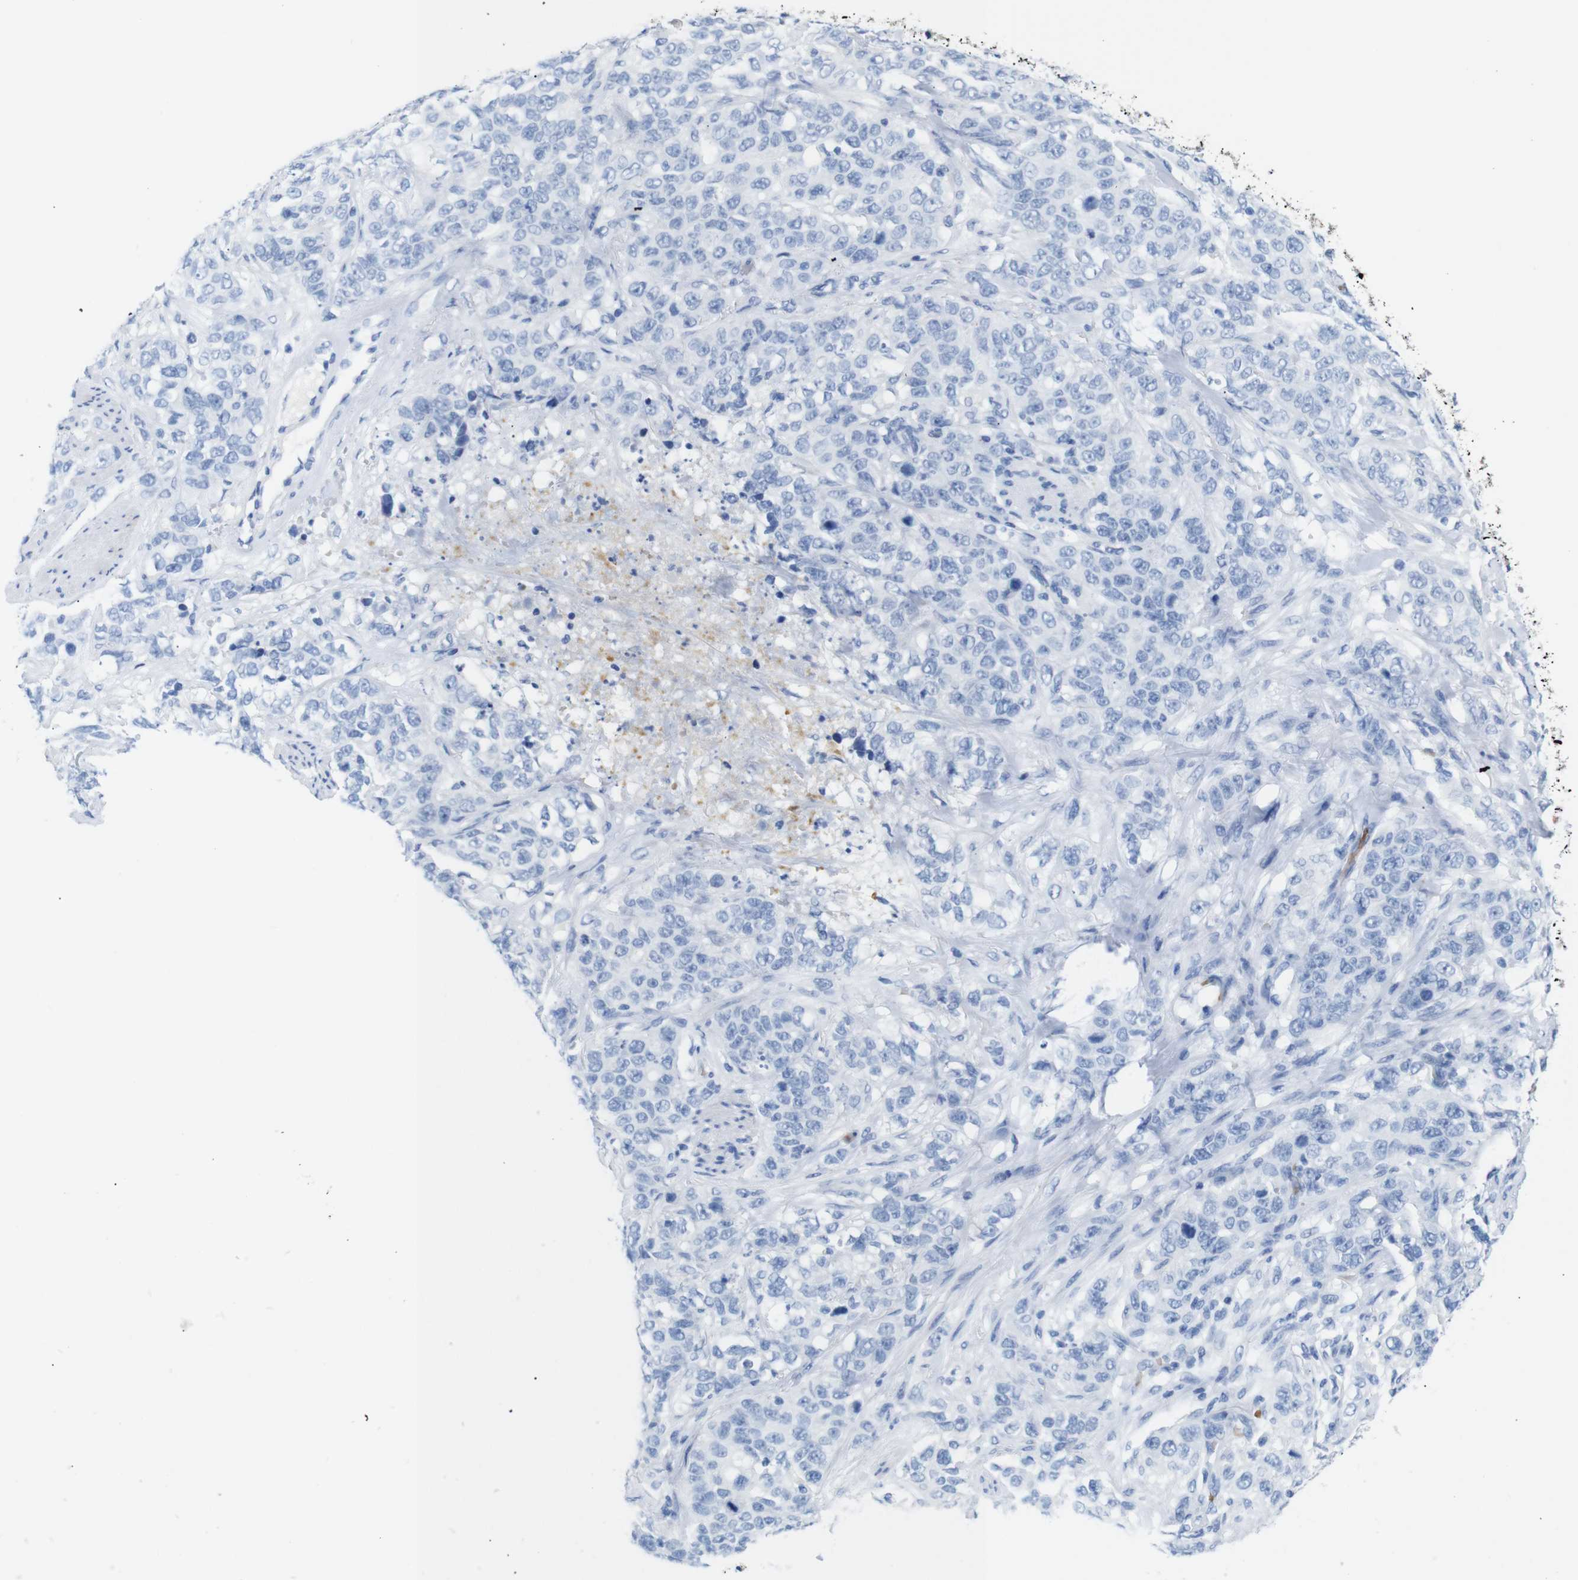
{"staining": {"intensity": "negative", "quantity": "none", "location": "none"}, "tissue": "stomach cancer", "cell_type": "Tumor cells", "image_type": "cancer", "snomed": [{"axis": "morphology", "description": "Adenocarcinoma, NOS"}, {"axis": "topography", "description": "Stomach"}], "caption": "Tumor cells are negative for protein expression in human stomach cancer (adenocarcinoma).", "gene": "ERVMER34-1", "patient": {"sex": "male", "age": 48}}